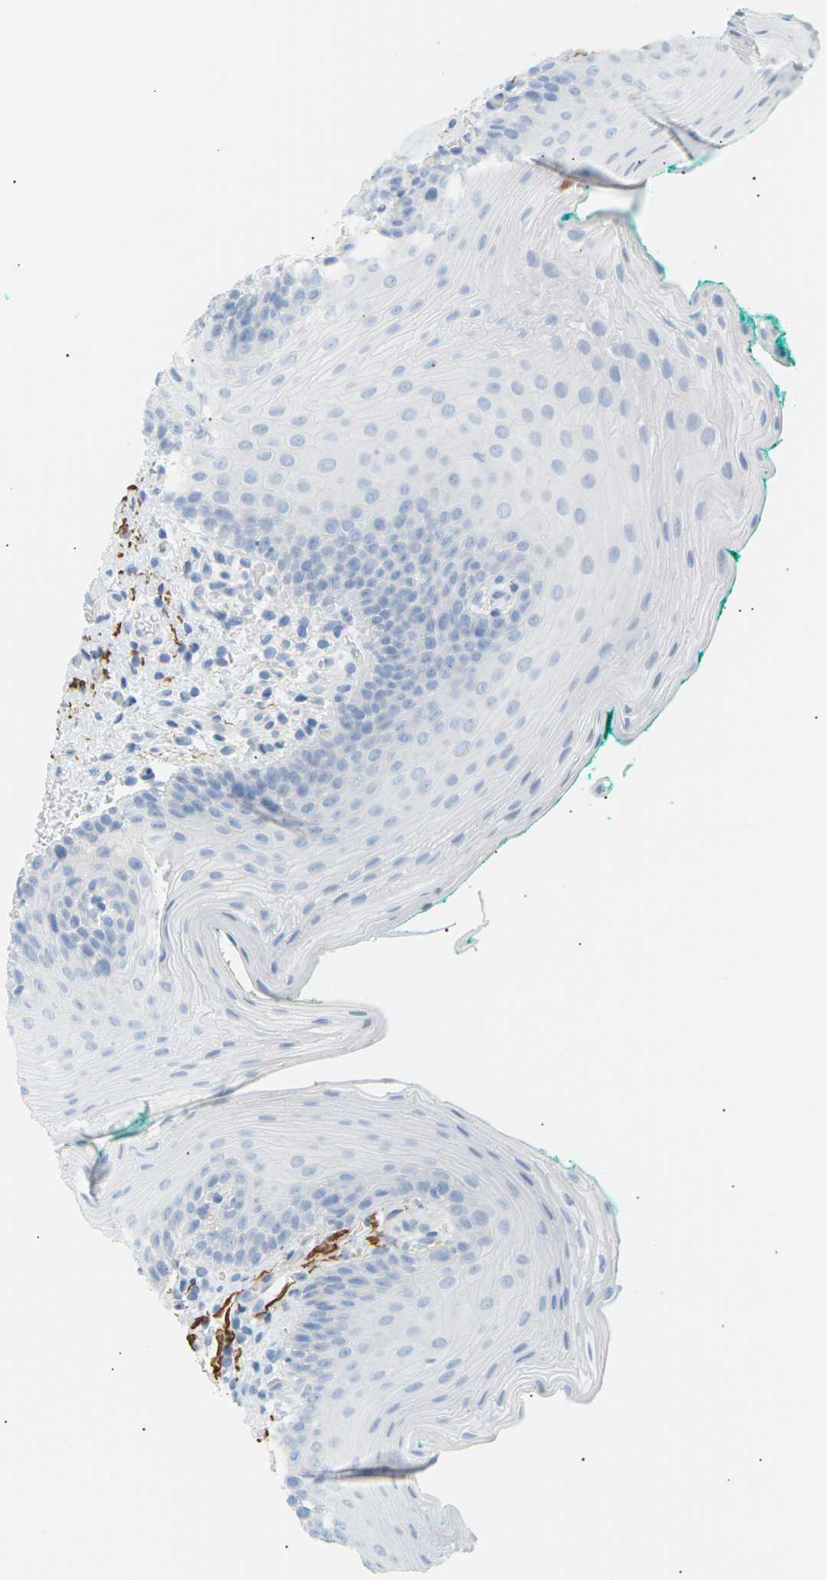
{"staining": {"intensity": "negative", "quantity": "none", "location": "none"}, "tissue": "oral mucosa", "cell_type": "Squamous epithelial cells", "image_type": "normal", "snomed": [{"axis": "morphology", "description": "Normal tissue, NOS"}, {"axis": "topography", "description": "Oral tissue"}], "caption": "A high-resolution image shows immunohistochemistry (IHC) staining of unremarkable oral mucosa, which reveals no significant staining in squamous epithelial cells.", "gene": "CLU", "patient": {"sex": "male", "age": 58}}